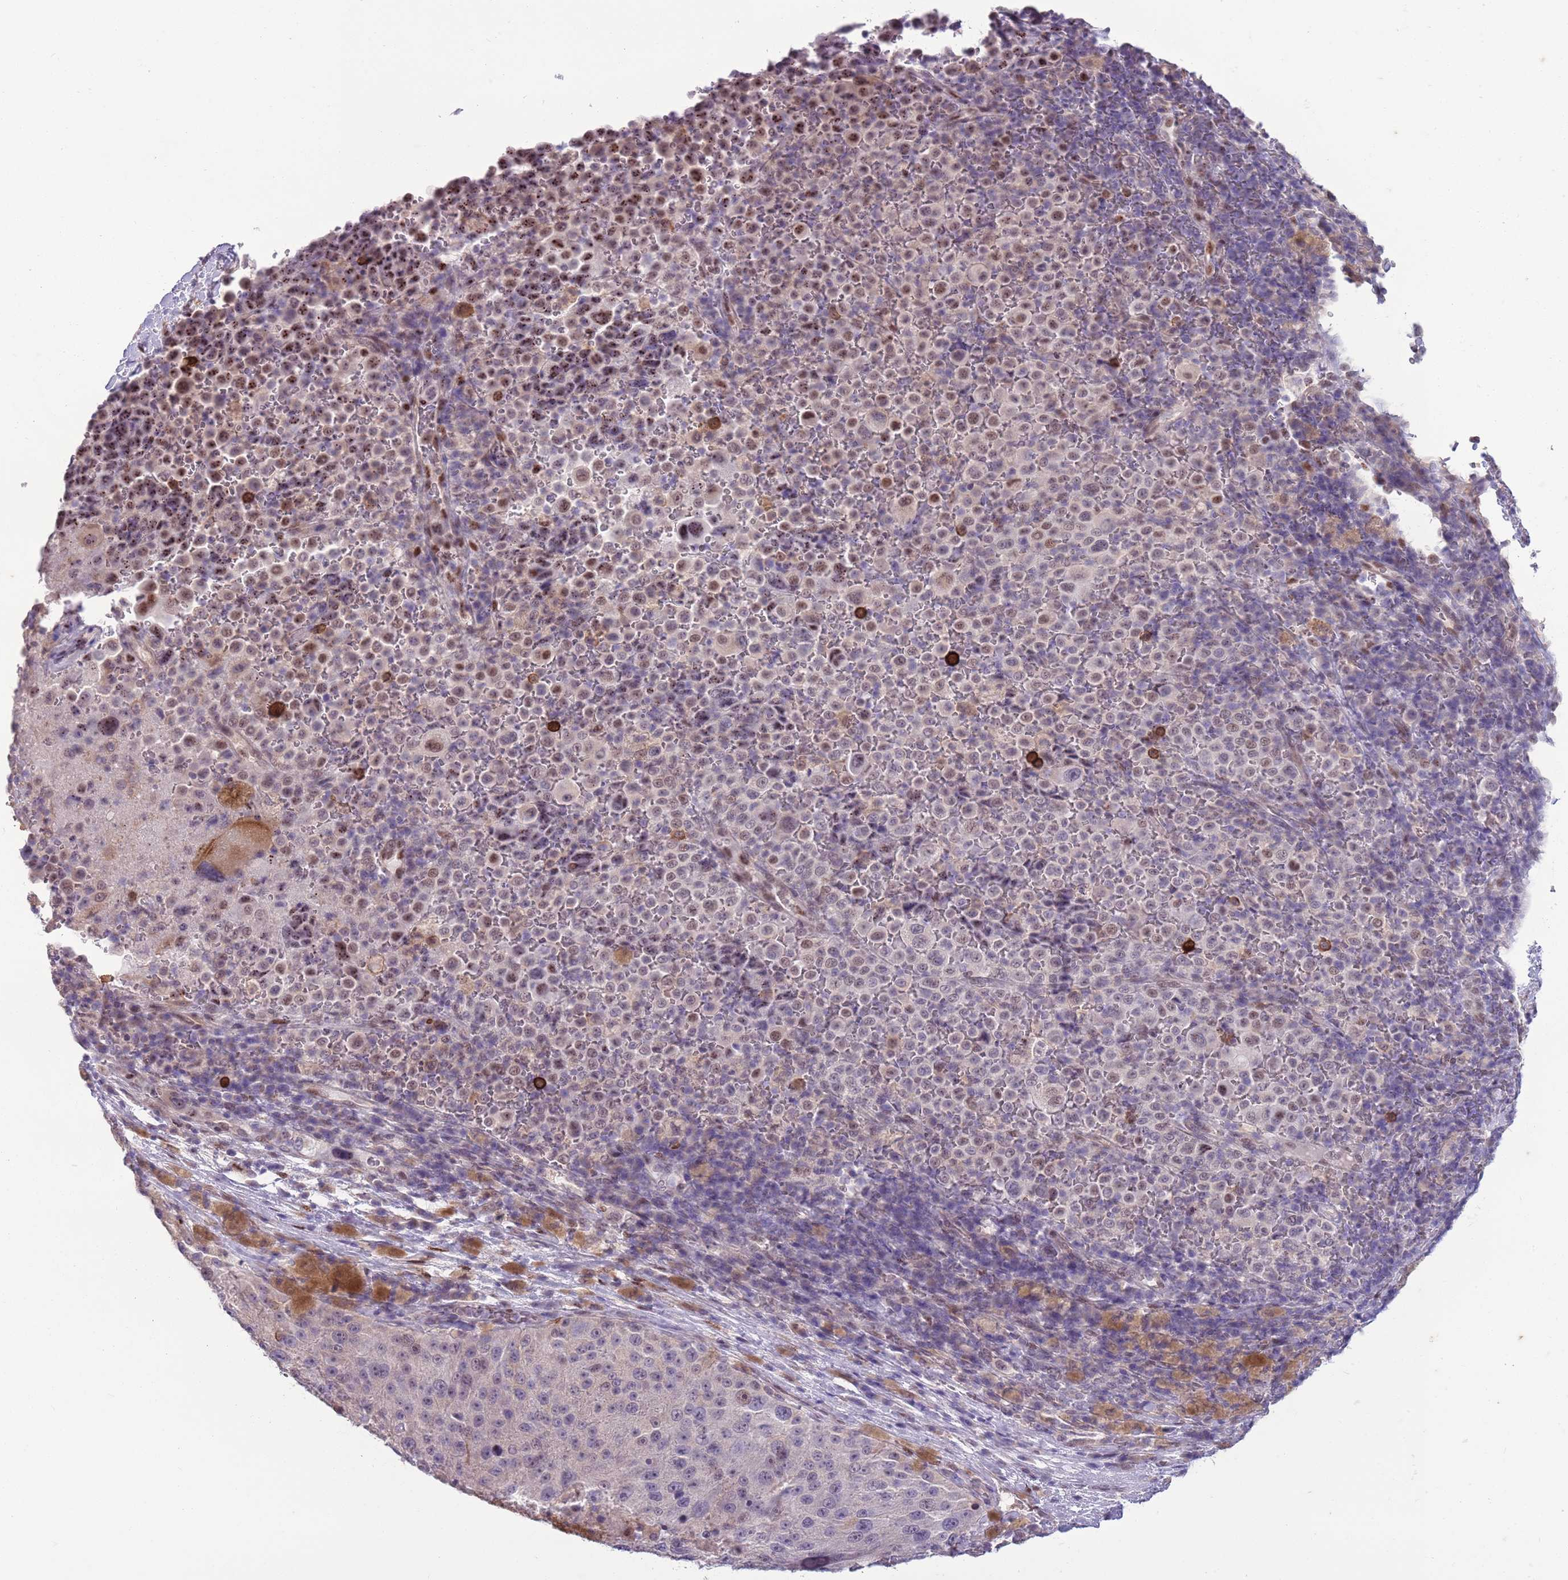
{"staining": {"intensity": "moderate", "quantity": "<25%", "location": "nuclear"}, "tissue": "melanoma", "cell_type": "Tumor cells", "image_type": "cancer", "snomed": [{"axis": "morphology", "description": "Malignant melanoma, Metastatic site"}, {"axis": "topography", "description": "Lymph node"}], "caption": "Brown immunohistochemical staining in malignant melanoma (metastatic site) shows moderate nuclear staining in about <25% of tumor cells.", "gene": "CAPN9", "patient": {"sex": "male", "age": 62}}